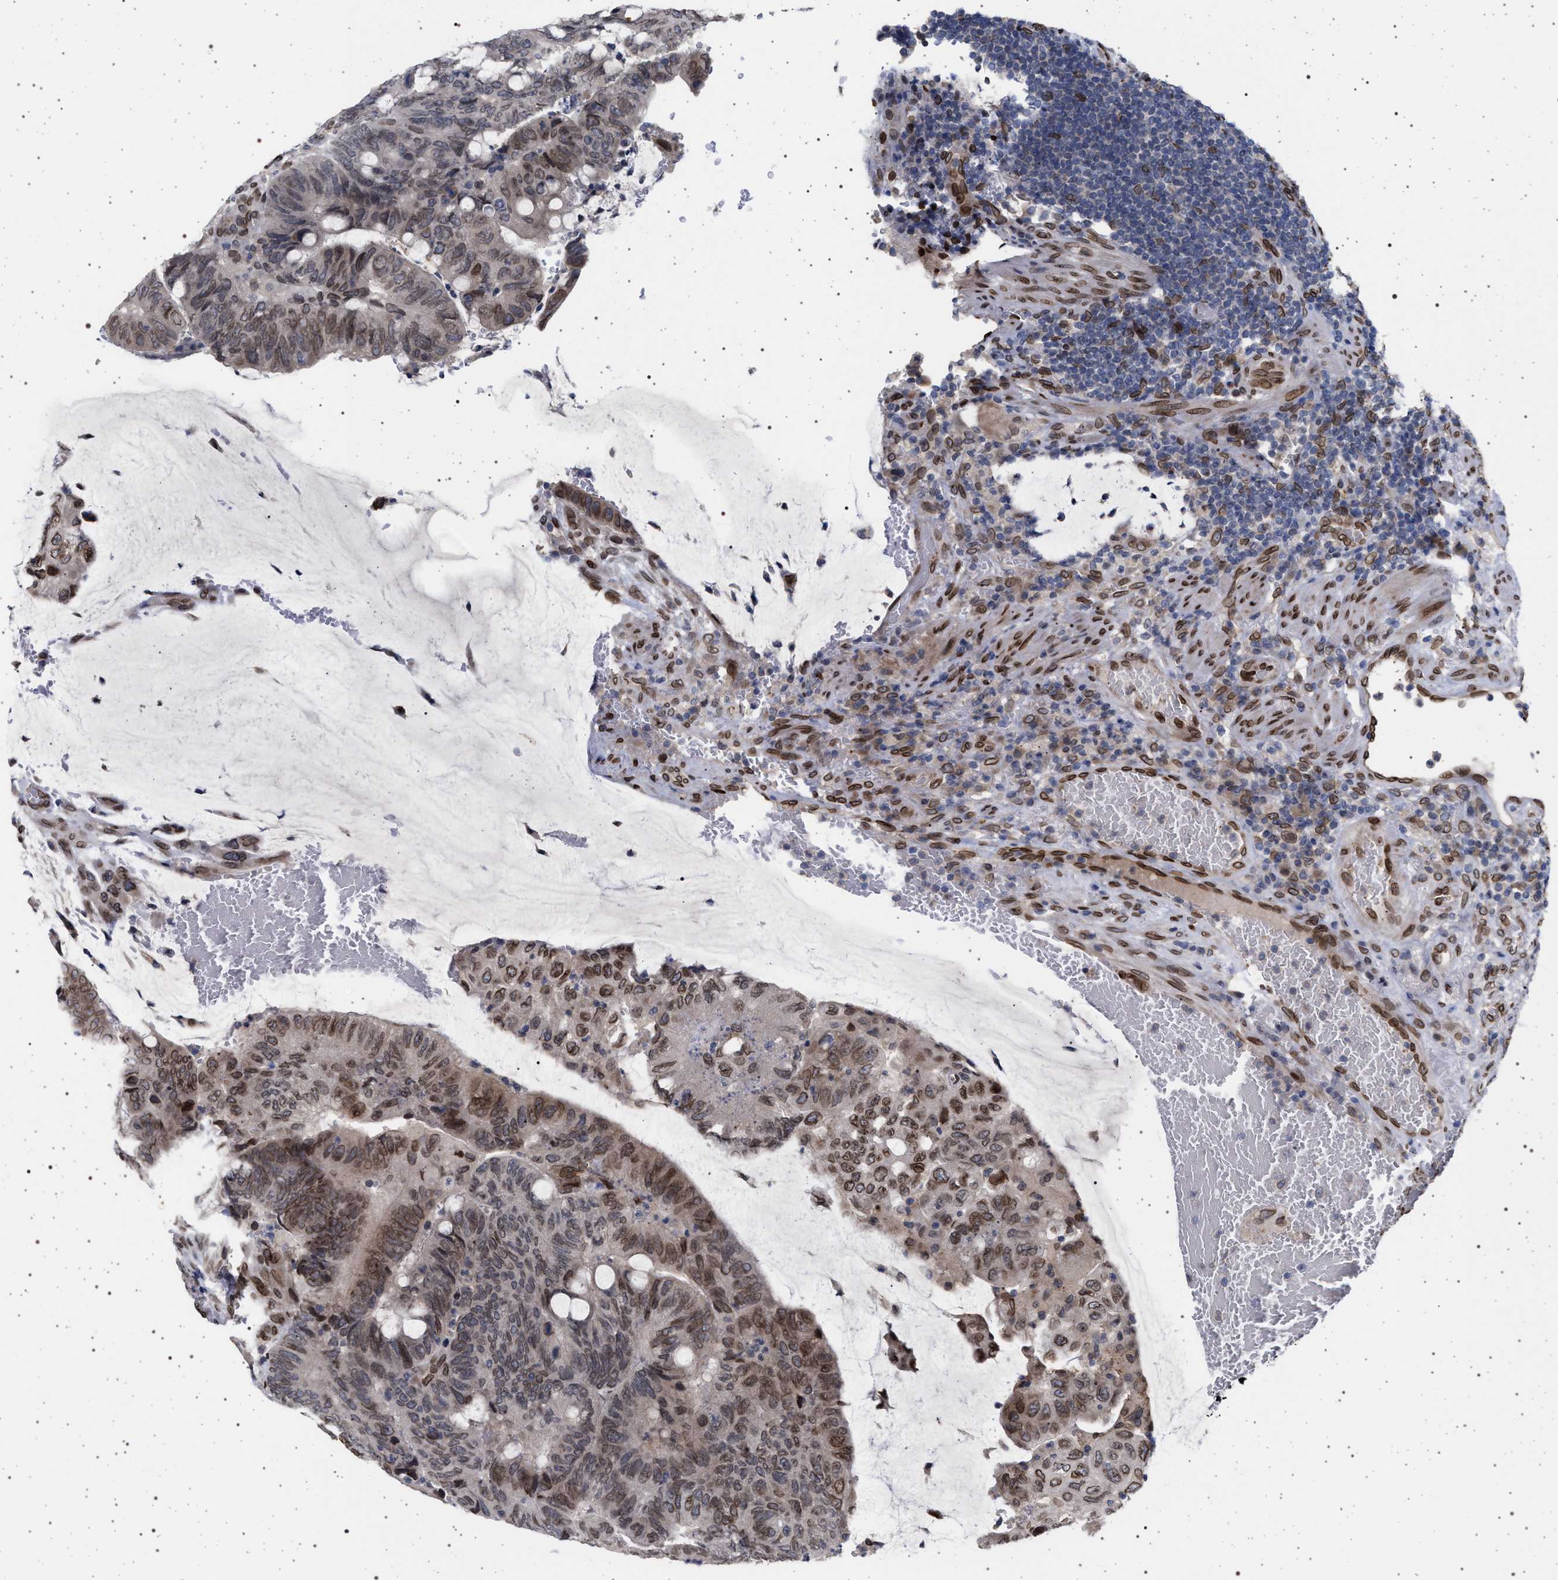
{"staining": {"intensity": "moderate", "quantity": "25%-75%", "location": "cytoplasmic/membranous,nuclear"}, "tissue": "colorectal cancer", "cell_type": "Tumor cells", "image_type": "cancer", "snomed": [{"axis": "morphology", "description": "Normal tissue, NOS"}, {"axis": "morphology", "description": "Adenocarcinoma, NOS"}, {"axis": "topography", "description": "Rectum"}, {"axis": "topography", "description": "Peripheral nerve tissue"}], "caption": "Tumor cells display moderate cytoplasmic/membranous and nuclear expression in approximately 25%-75% of cells in adenocarcinoma (colorectal).", "gene": "ING2", "patient": {"sex": "male", "age": 92}}